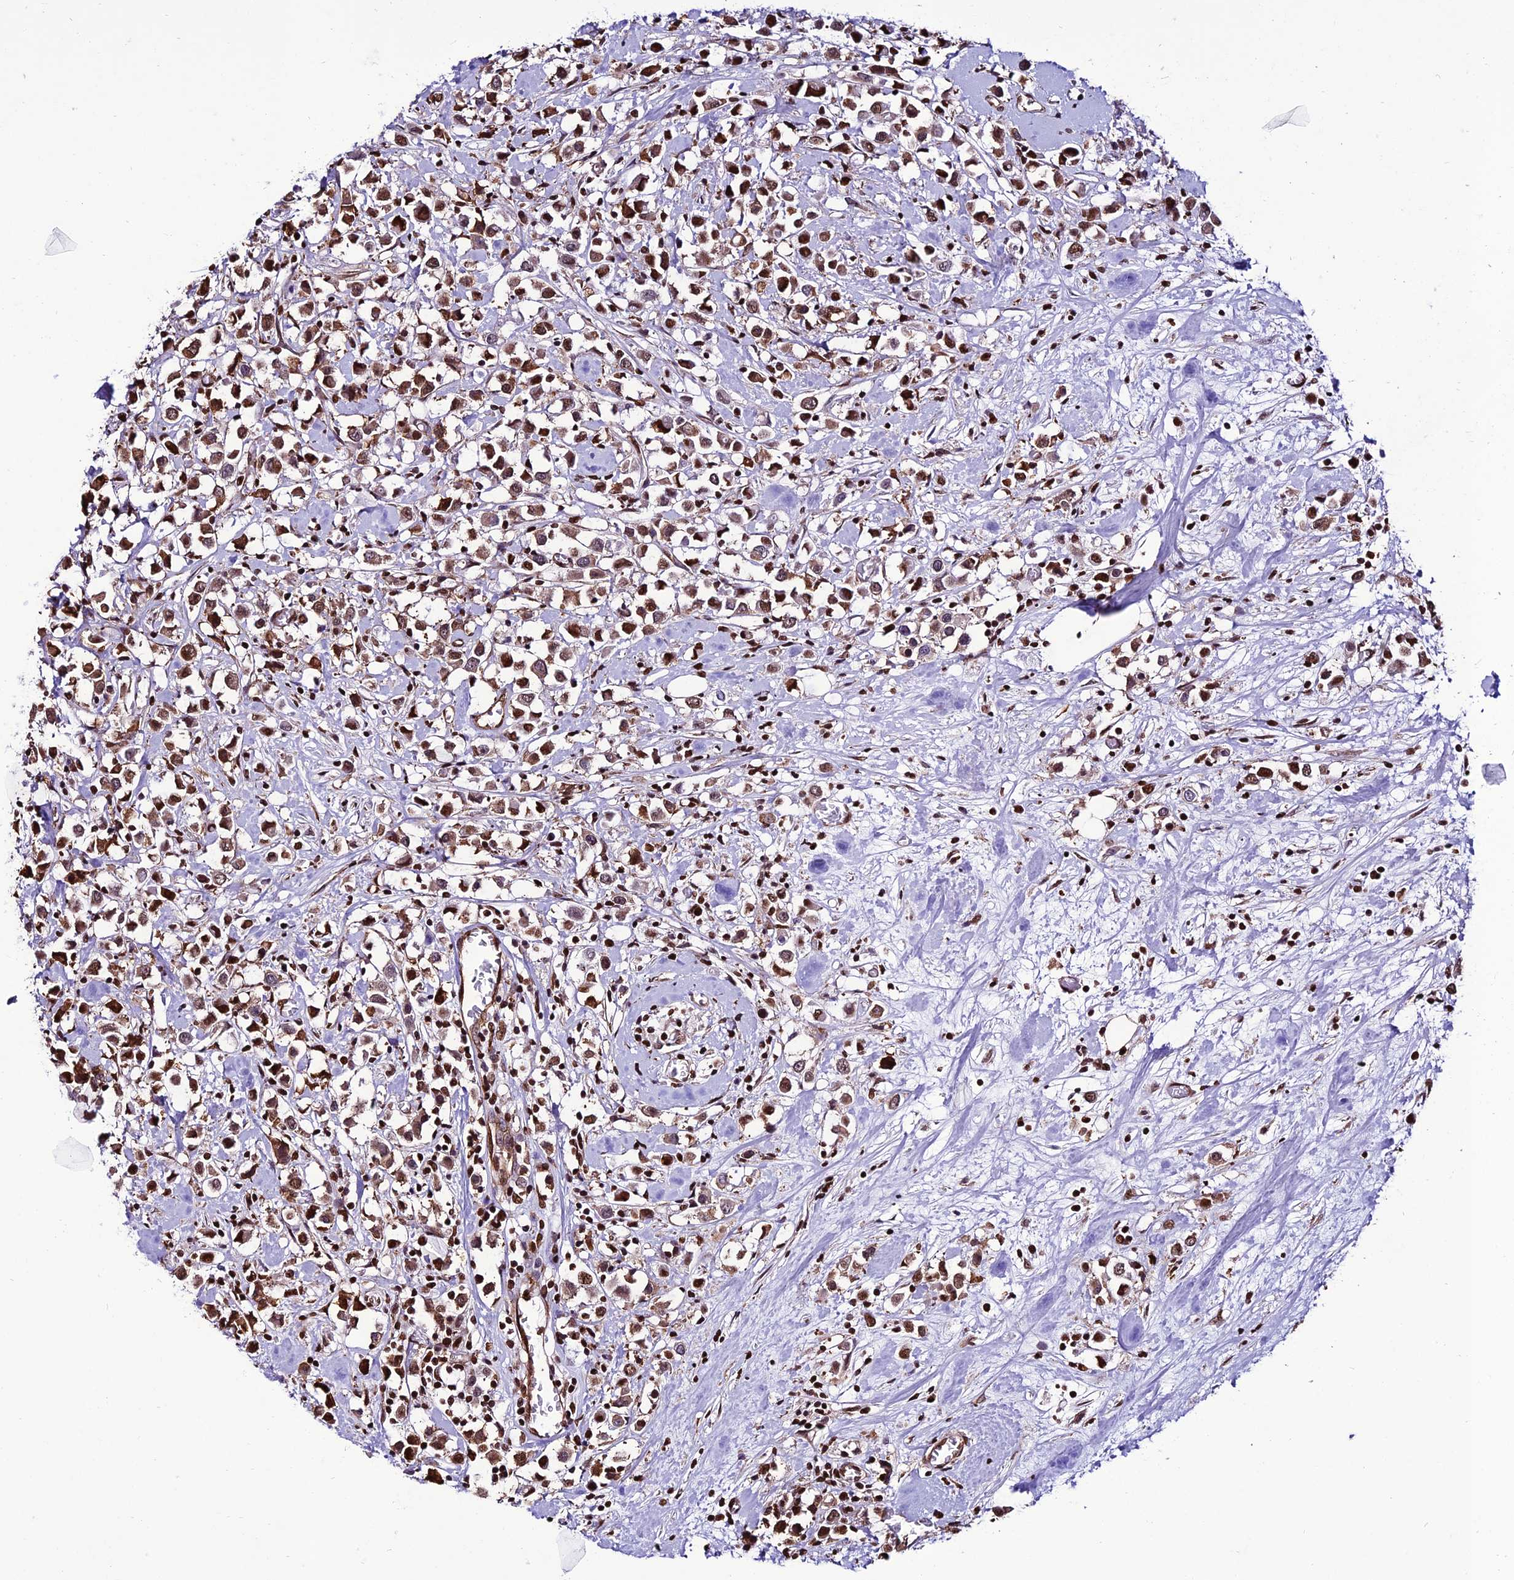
{"staining": {"intensity": "moderate", "quantity": ">75%", "location": "nuclear"}, "tissue": "breast cancer", "cell_type": "Tumor cells", "image_type": "cancer", "snomed": [{"axis": "morphology", "description": "Duct carcinoma"}, {"axis": "topography", "description": "Breast"}], "caption": "Invasive ductal carcinoma (breast) stained with immunohistochemistry (IHC) demonstrates moderate nuclear expression in about >75% of tumor cells.", "gene": "INO80E", "patient": {"sex": "female", "age": 61}}